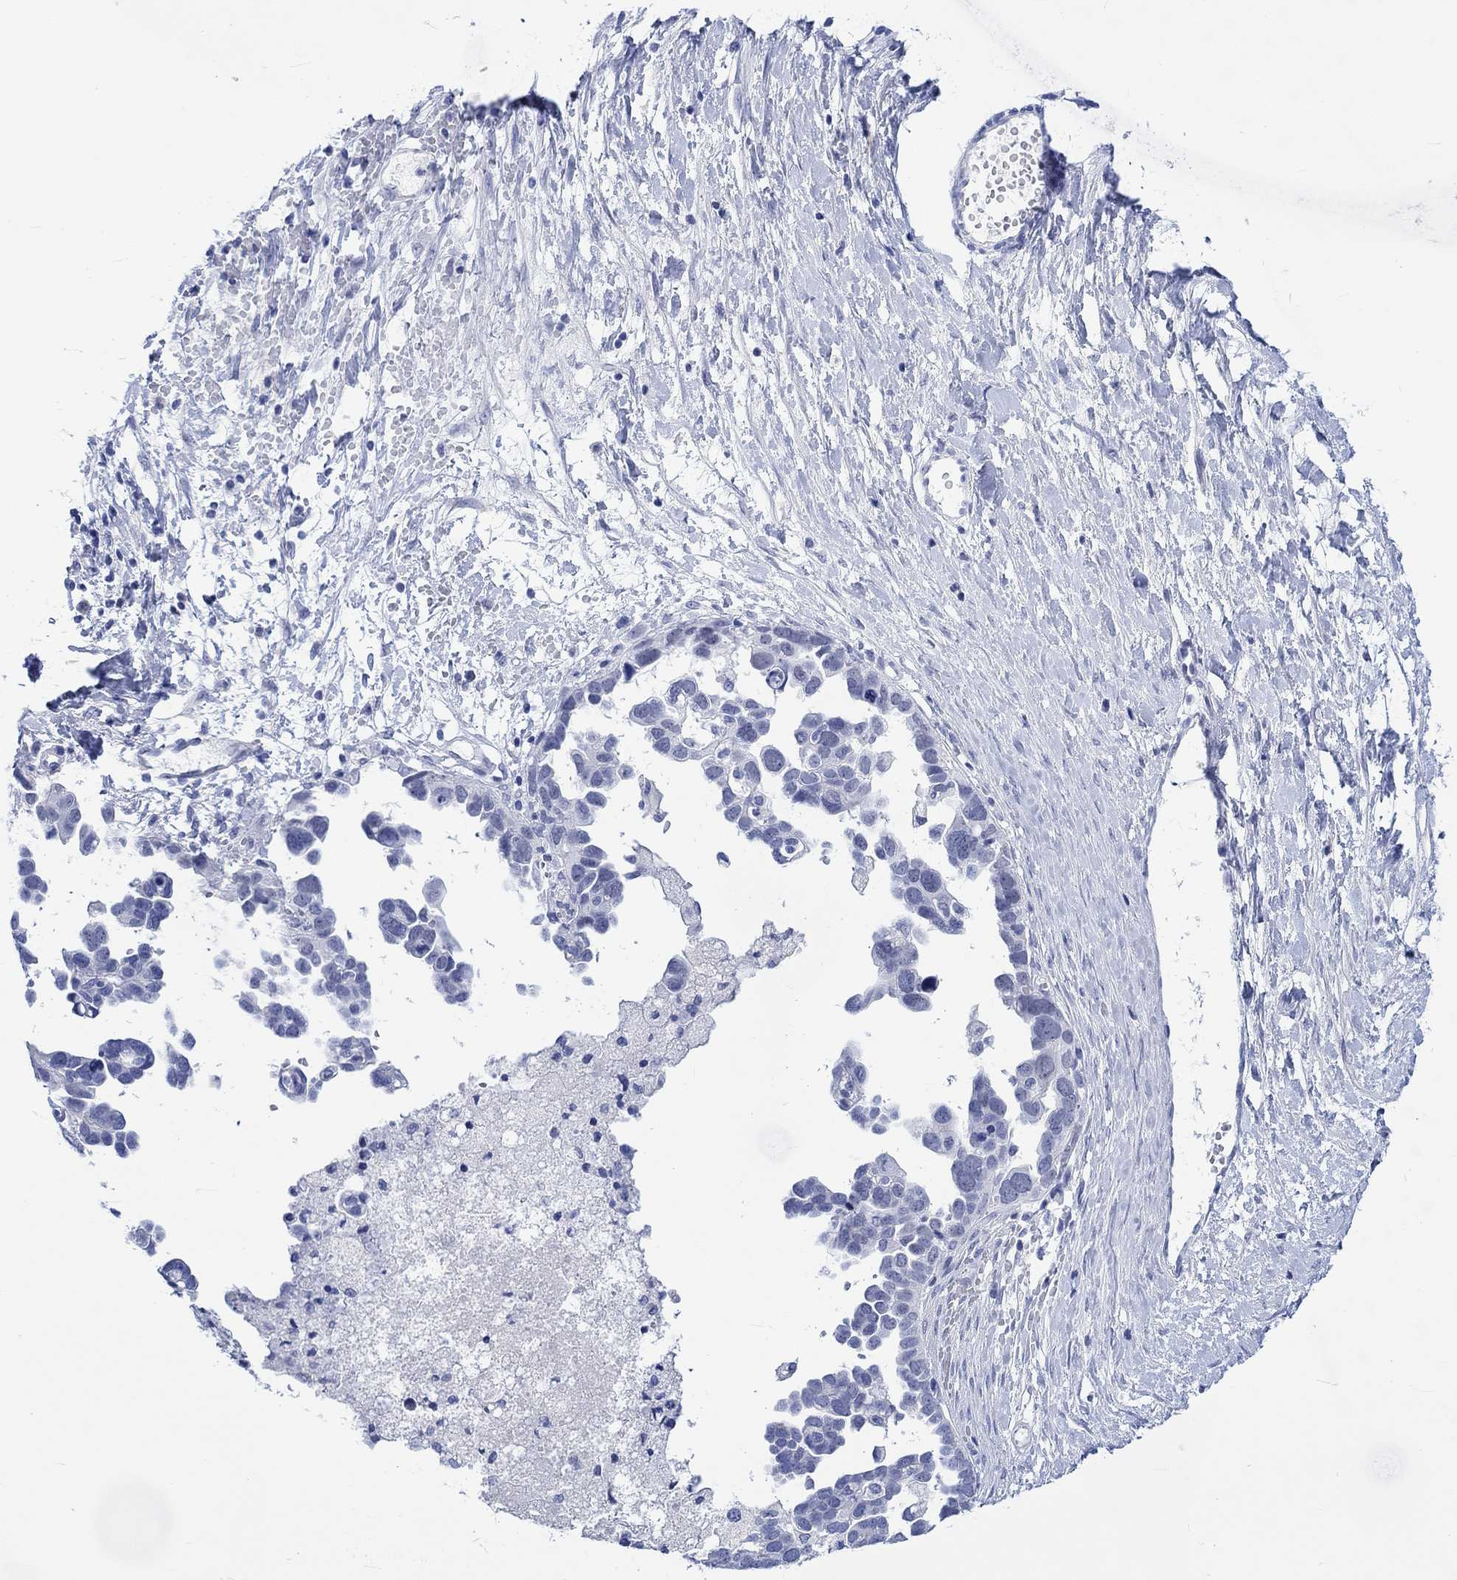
{"staining": {"intensity": "negative", "quantity": "none", "location": "none"}, "tissue": "ovarian cancer", "cell_type": "Tumor cells", "image_type": "cancer", "snomed": [{"axis": "morphology", "description": "Cystadenocarcinoma, serous, NOS"}, {"axis": "topography", "description": "Ovary"}], "caption": "Immunohistochemical staining of human ovarian cancer (serous cystadenocarcinoma) shows no significant positivity in tumor cells. (DAB immunohistochemistry (IHC) with hematoxylin counter stain).", "gene": "KLHL33", "patient": {"sex": "female", "age": 54}}